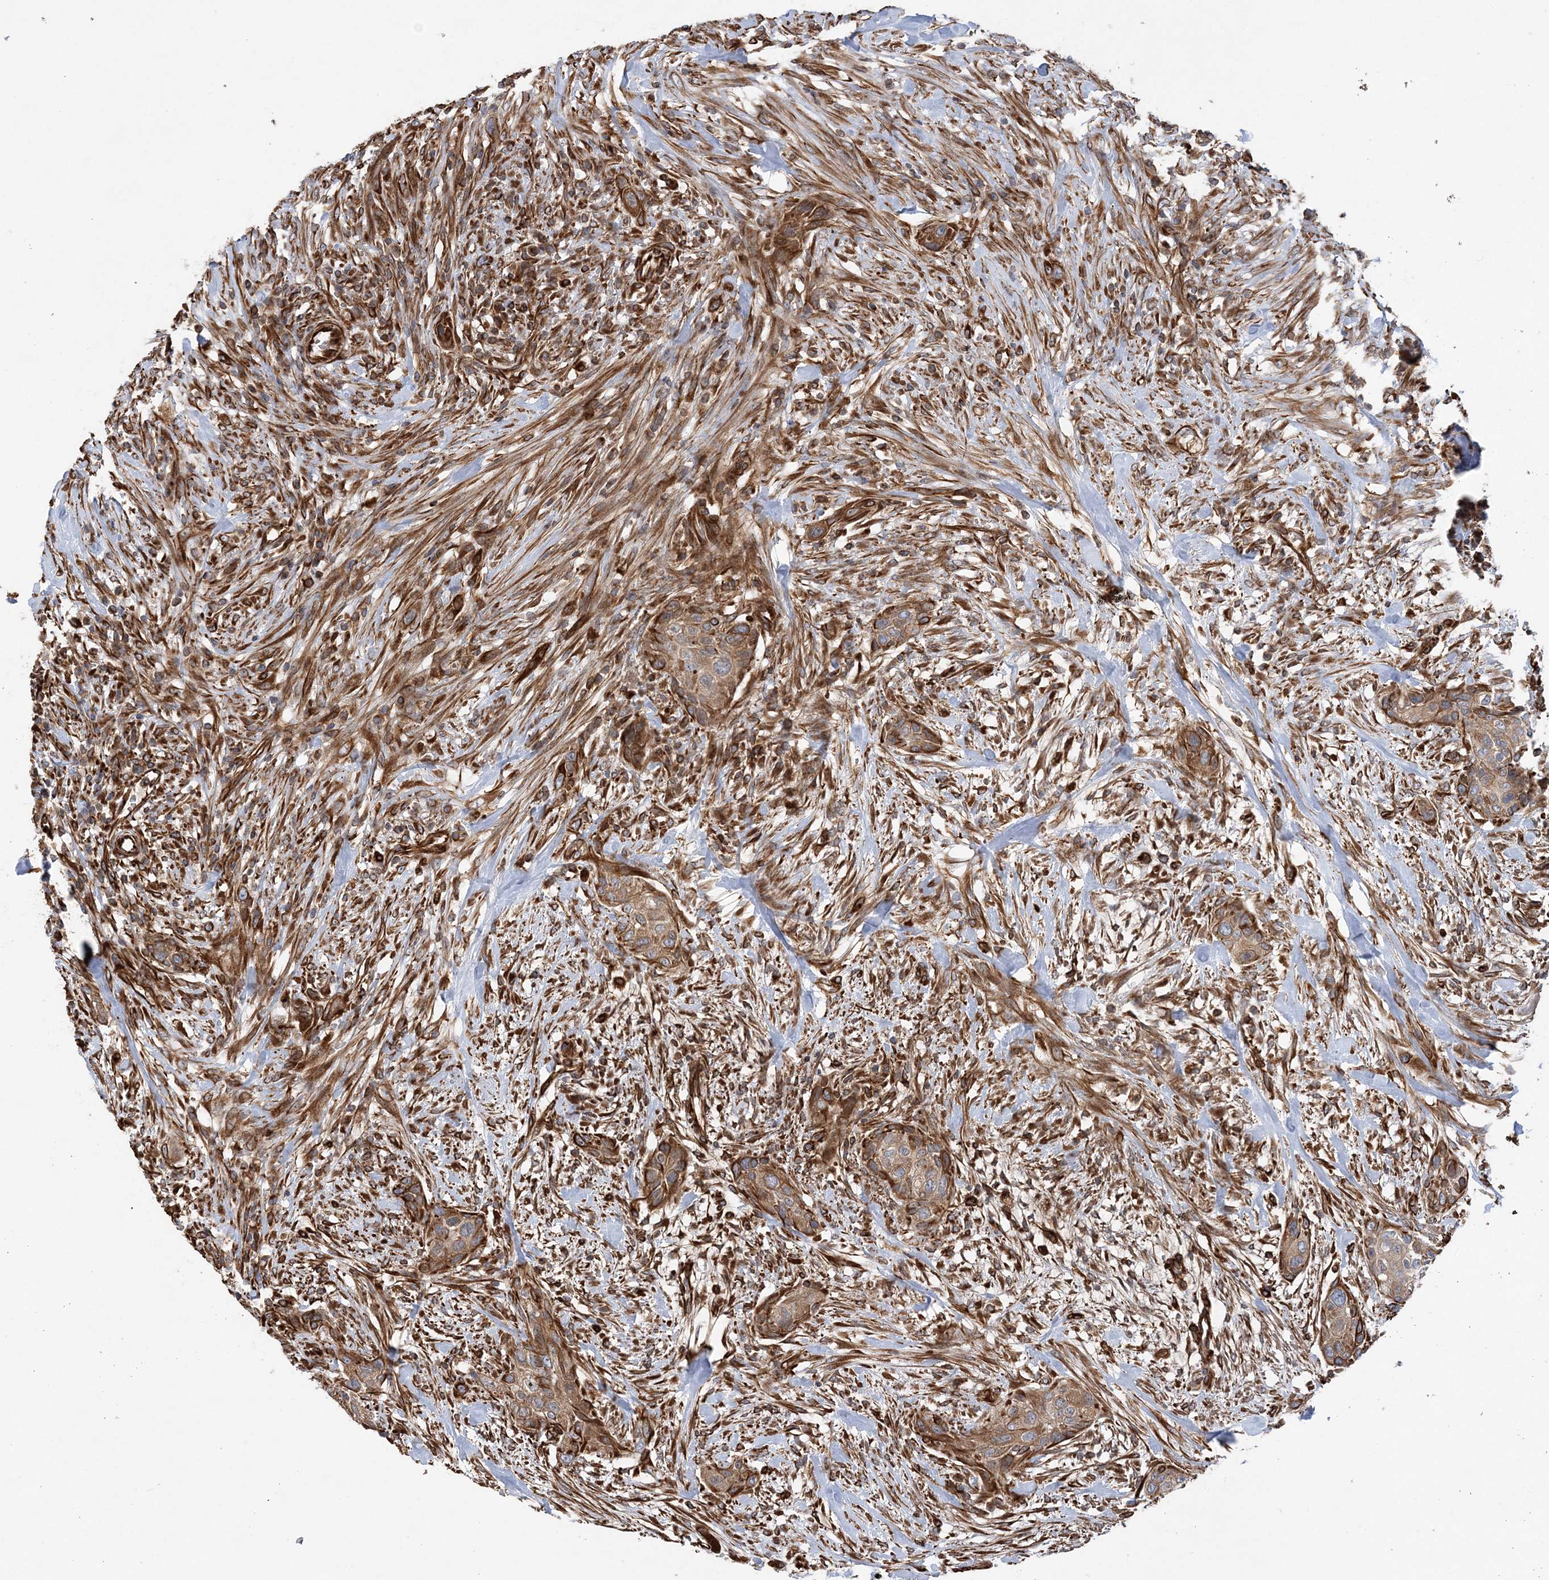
{"staining": {"intensity": "moderate", "quantity": ">75%", "location": "cytoplasmic/membranous"}, "tissue": "urothelial cancer", "cell_type": "Tumor cells", "image_type": "cancer", "snomed": [{"axis": "morphology", "description": "Urothelial carcinoma, High grade"}, {"axis": "topography", "description": "Urinary bladder"}], "caption": "Moderate cytoplasmic/membranous positivity for a protein is present in approximately >75% of tumor cells of urothelial cancer using immunohistochemistry.", "gene": "FAM114A2", "patient": {"sex": "male", "age": 35}}